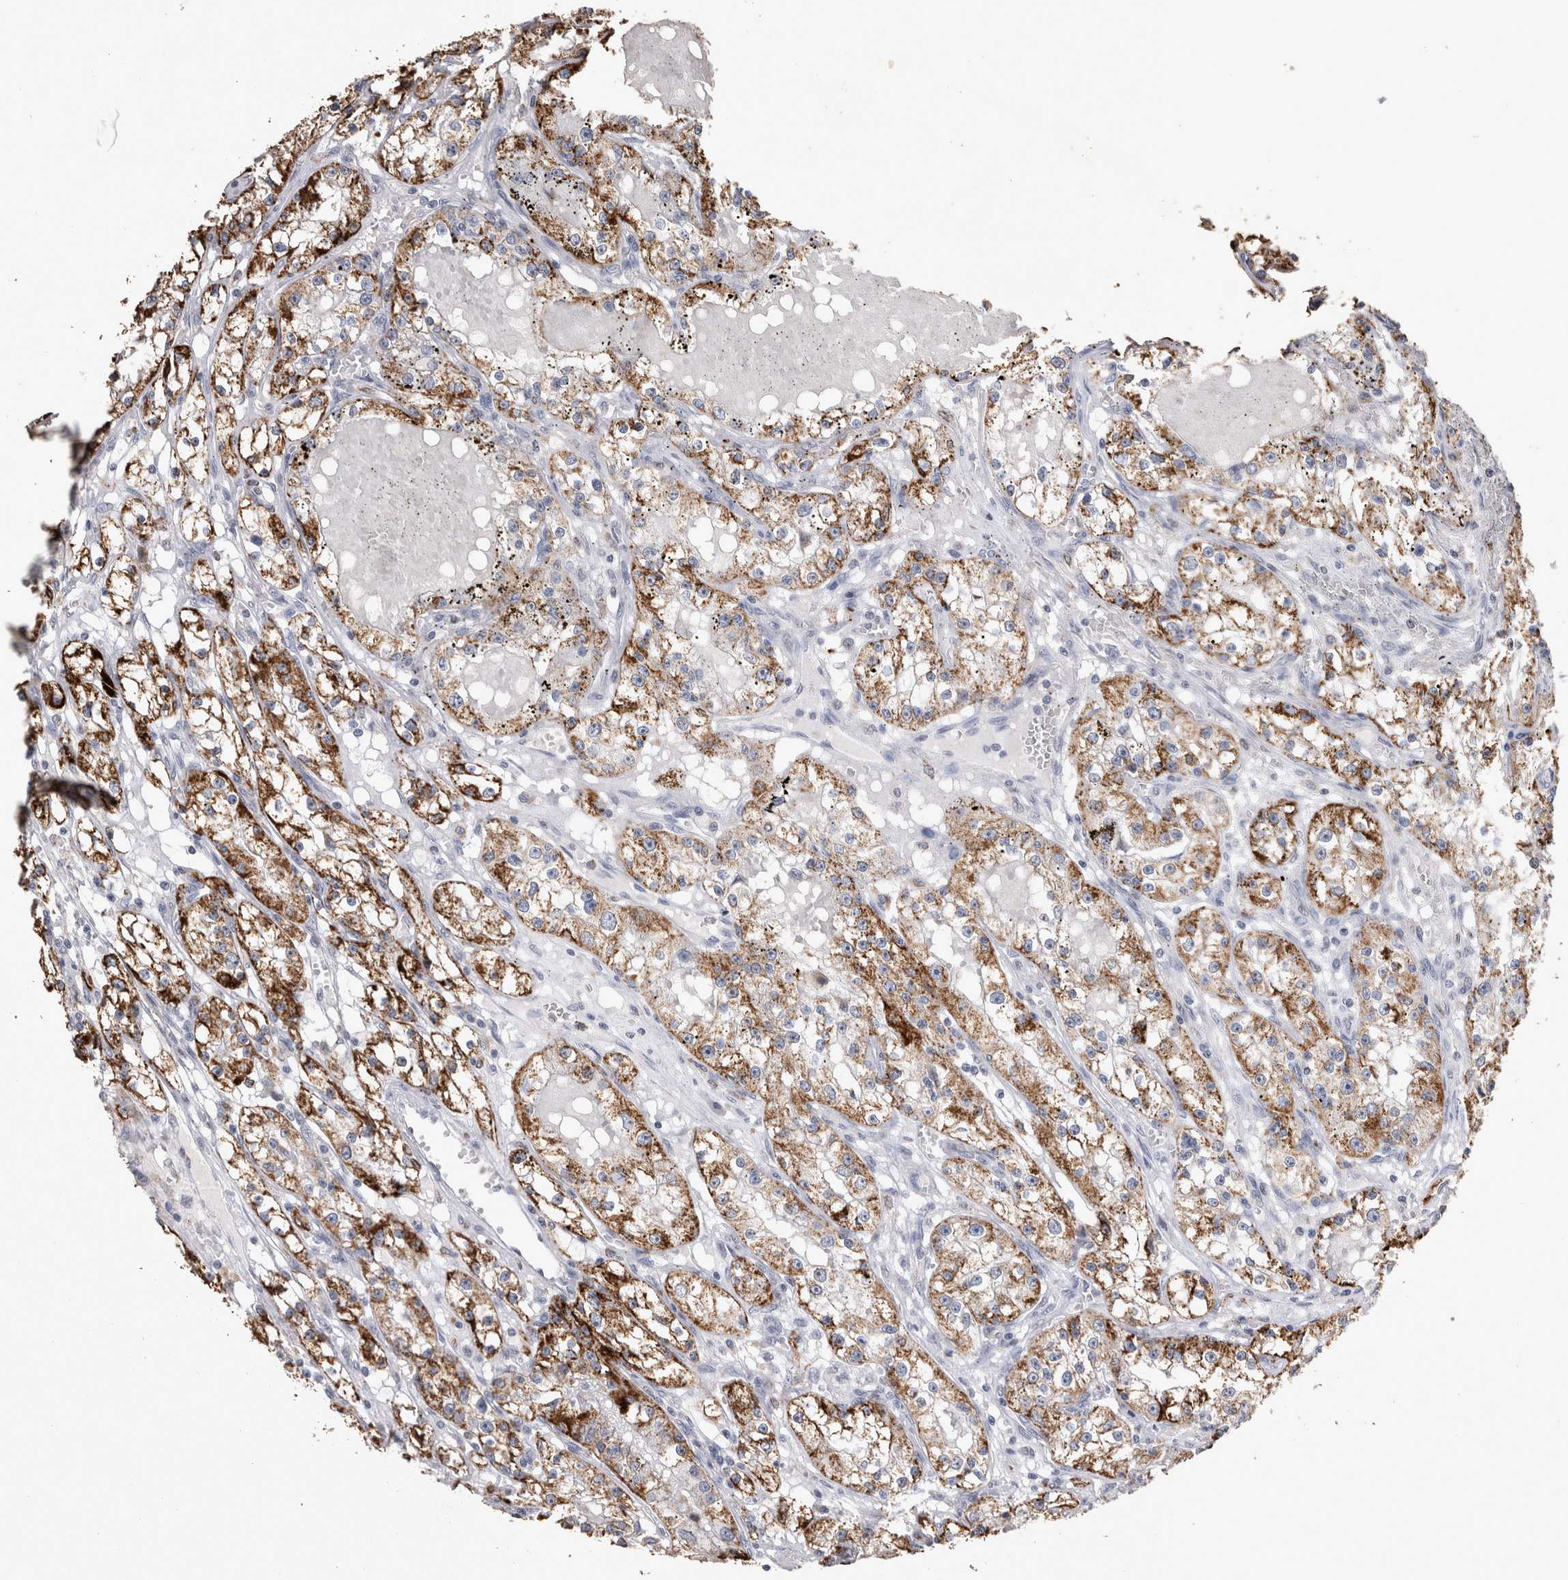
{"staining": {"intensity": "moderate", "quantity": ">75%", "location": "cytoplasmic/membranous"}, "tissue": "renal cancer", "cell_type": "Tumor cells", "image_type": "cancer", "snomed": [{"axis": "morphology", "description": "Adenocarcinoma, NOS"}, {"axis": "topography", "description": "Kidney"}], "caption": "Approximately >75% of tumor cells in human renal cancer (adenocarcinoma) show moderate cytoplasmic/membranous protein staining as visualized by brown immunohistochemical staining.", "gene": "DKK3", "patient": {"sex": "male", "age": 56}}